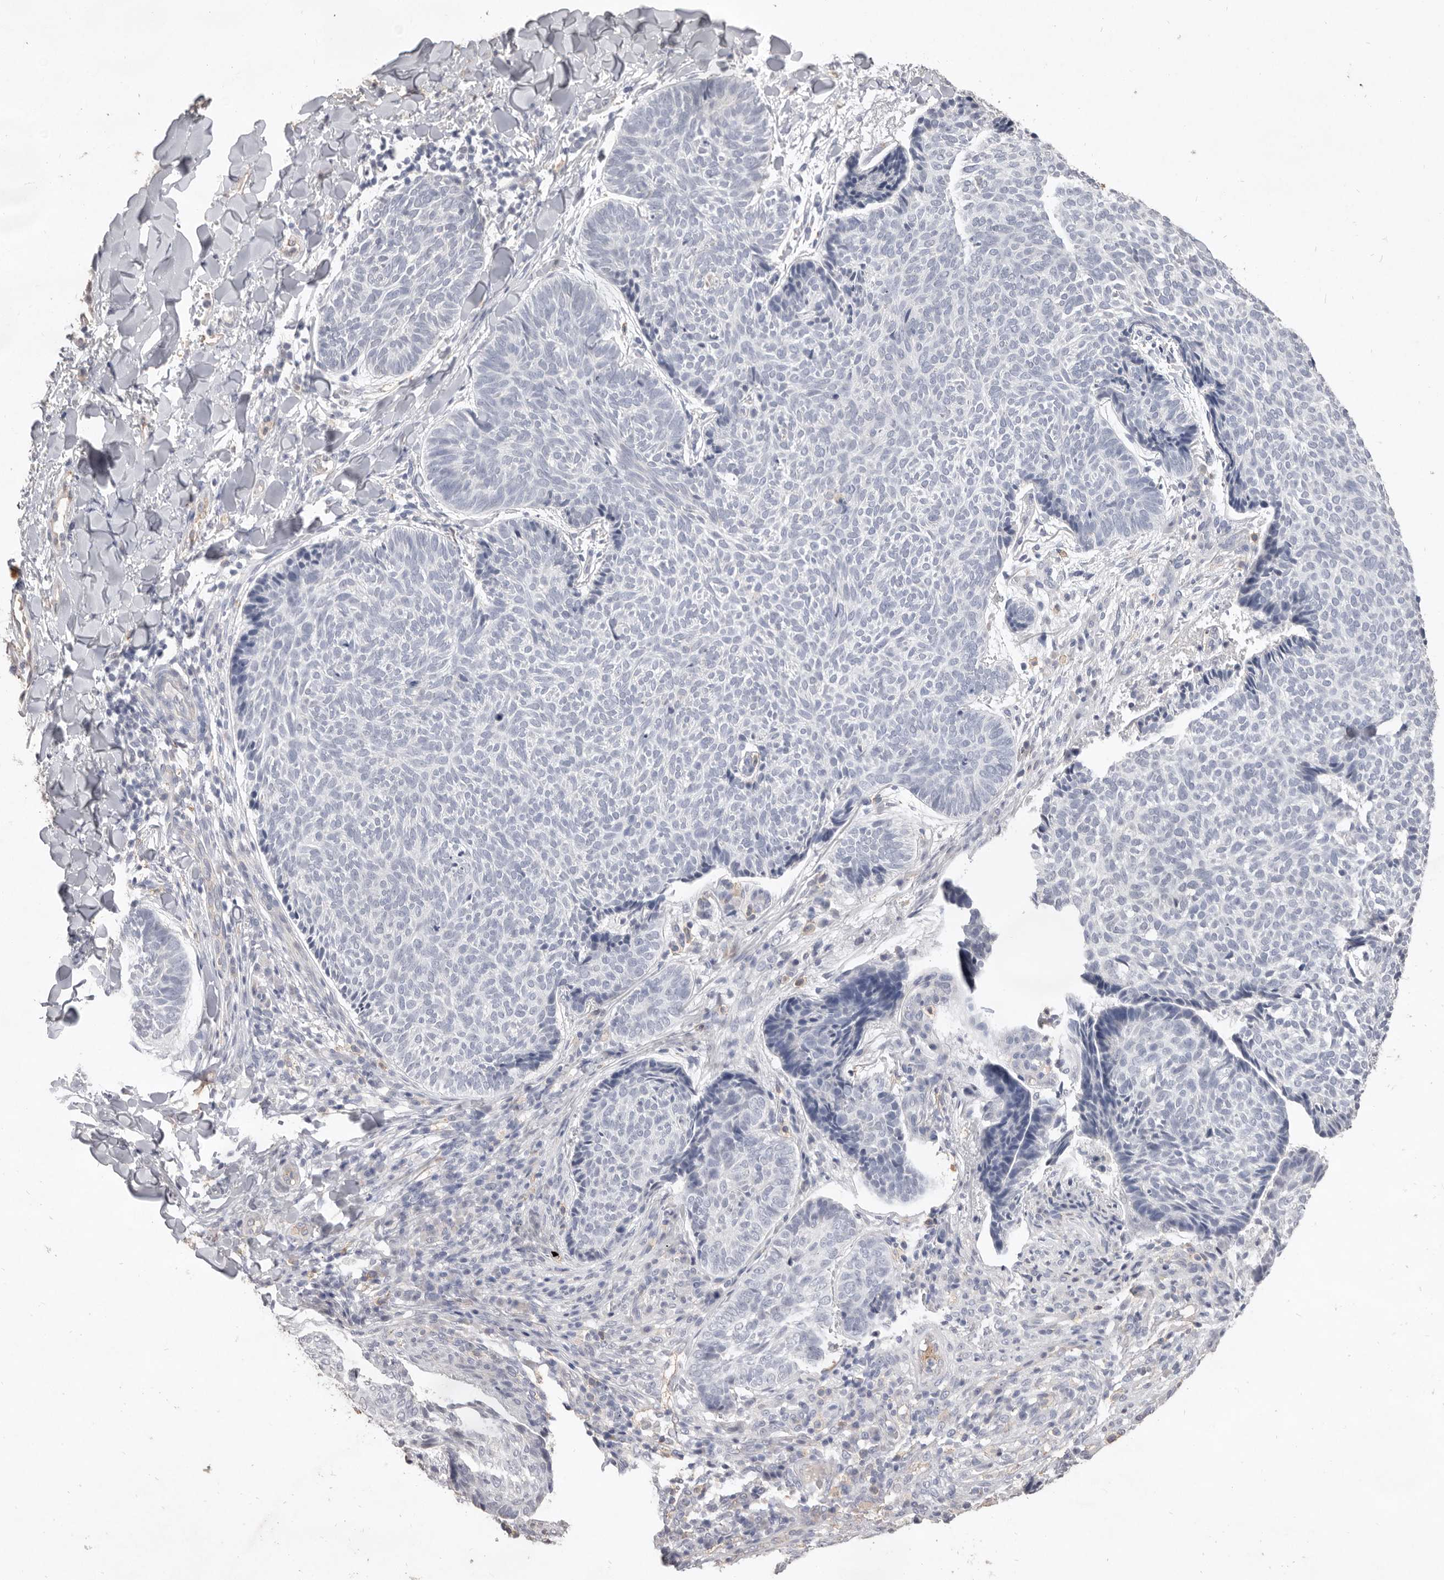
{"staining": {"intensity": "negative", "quantity": "none", "location": "none"}, "tissue": "skin cancer", "cell_type": "Tumor cells", "image_type": "cancer", "snomed": [{"axis": "morphology", "description": "Normal tissue, NOS"}, {"axis": "morphology", "description": "Basal cell carcinoma"}, {"axis": "topography", "description": "Skin"}], "caption": "Immunohistochemistry (IHC) of human basal cell carcinoma (skin) shows no positivity in tumor cells.", "gene": "ZYG11B", "patient": {"sex": "male", "age": 50}}